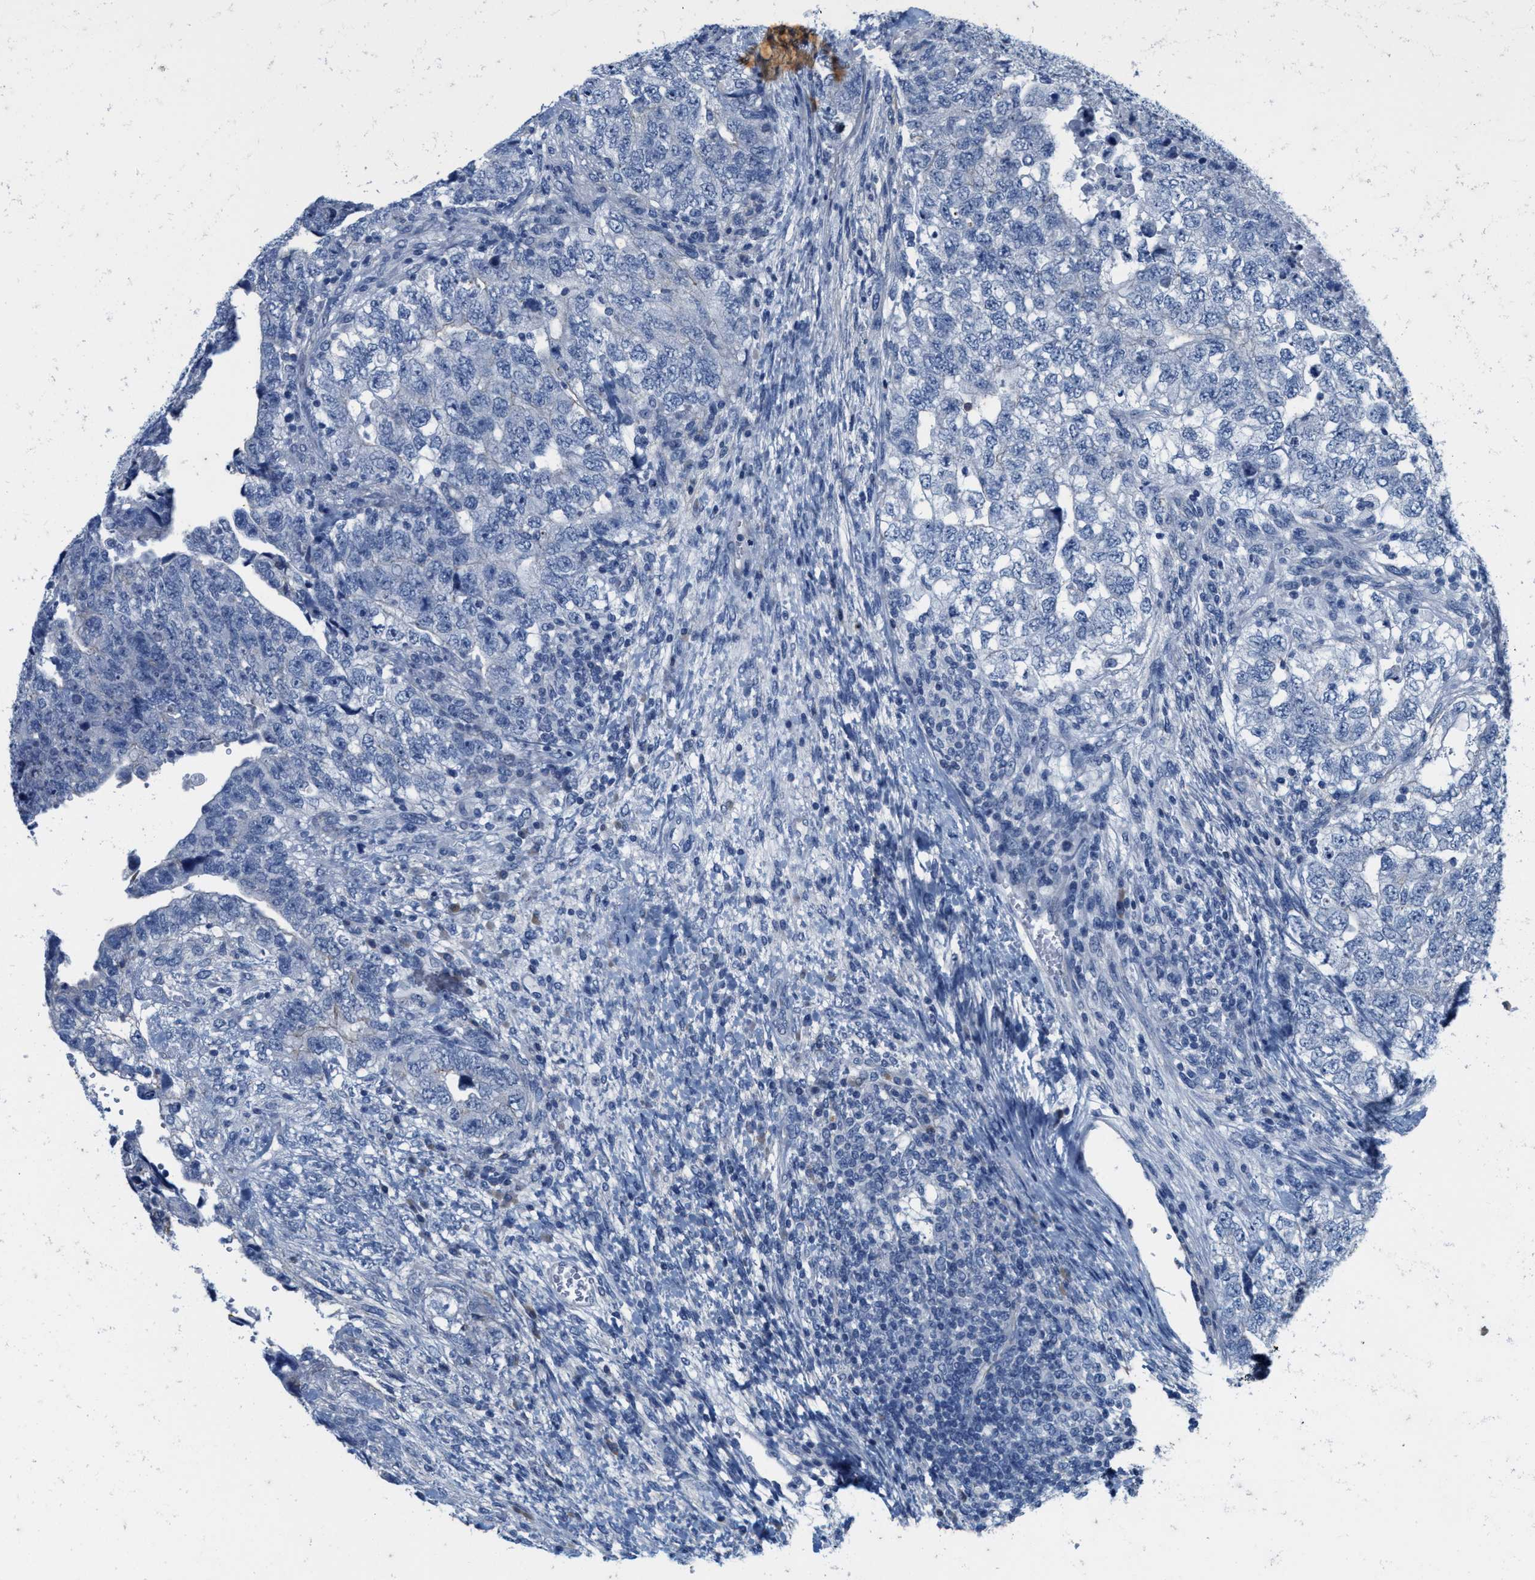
{"staining": {"intensity": "negative", "quantity": "none", "location": "none"}, "tissue": "testis cancer", "cell_type": "Tumor cells", "image_type": "cancer", "snomed": [{"axis": "morphology", "description": "Carcinoma, Embryonal, NOS"}, {"axis": "topography", "description": "Testis"}], "caption": "Immunohistochemistry (IHC) micrograph of neoplastic tissue: embryonal carcinoma (testis) stained with DAB reveals no significant protein staining in tumor cells. (DAB (3,3'-diaminobenzidine) immunohistochemistry with hematoxylin counter stain).", "gene": "ABCB11", "patient": {"sex": "male", "age": 36}}